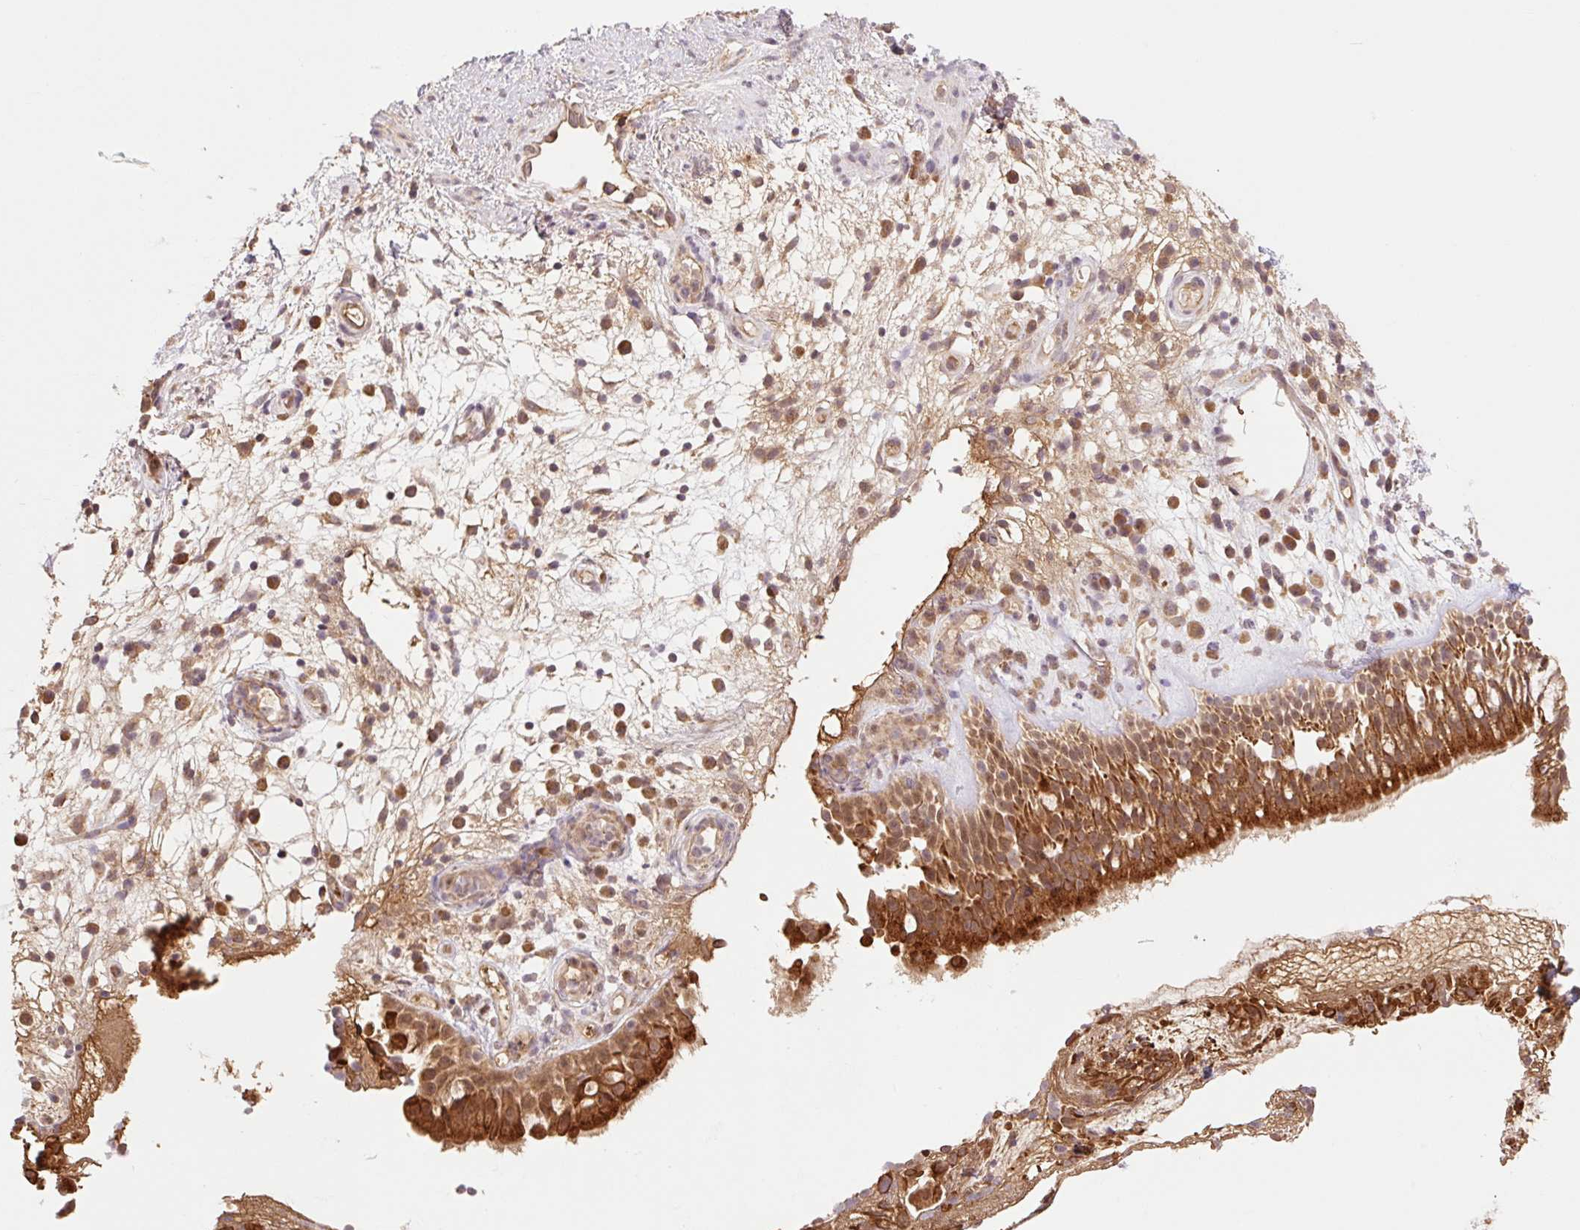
{"staining": {"intensity": "strong", "quantity": ">75%", "location": "cytoplasmic/membranous"}, "tissue": "nasopharynx", "cell_type": "Respiratory epithelial cells", "image_type": "normal", "snomed": [{"axis": "morphology", "description": "Normal tissue, NOS"}, {"axis": "morphology", "description": "Inflammation, NOS"}, {"axis": "topography", "description": "Nasopharynx"}], "caption": "Immunohistochemistry of unremarkable human nasopharynx demonstrates high levels of strong cytoplasmic/membranous staining in about >75% of respiratory epithelial cells.", "gene": "YJU2B", "patient": {"sex": "male", "age": 54}}